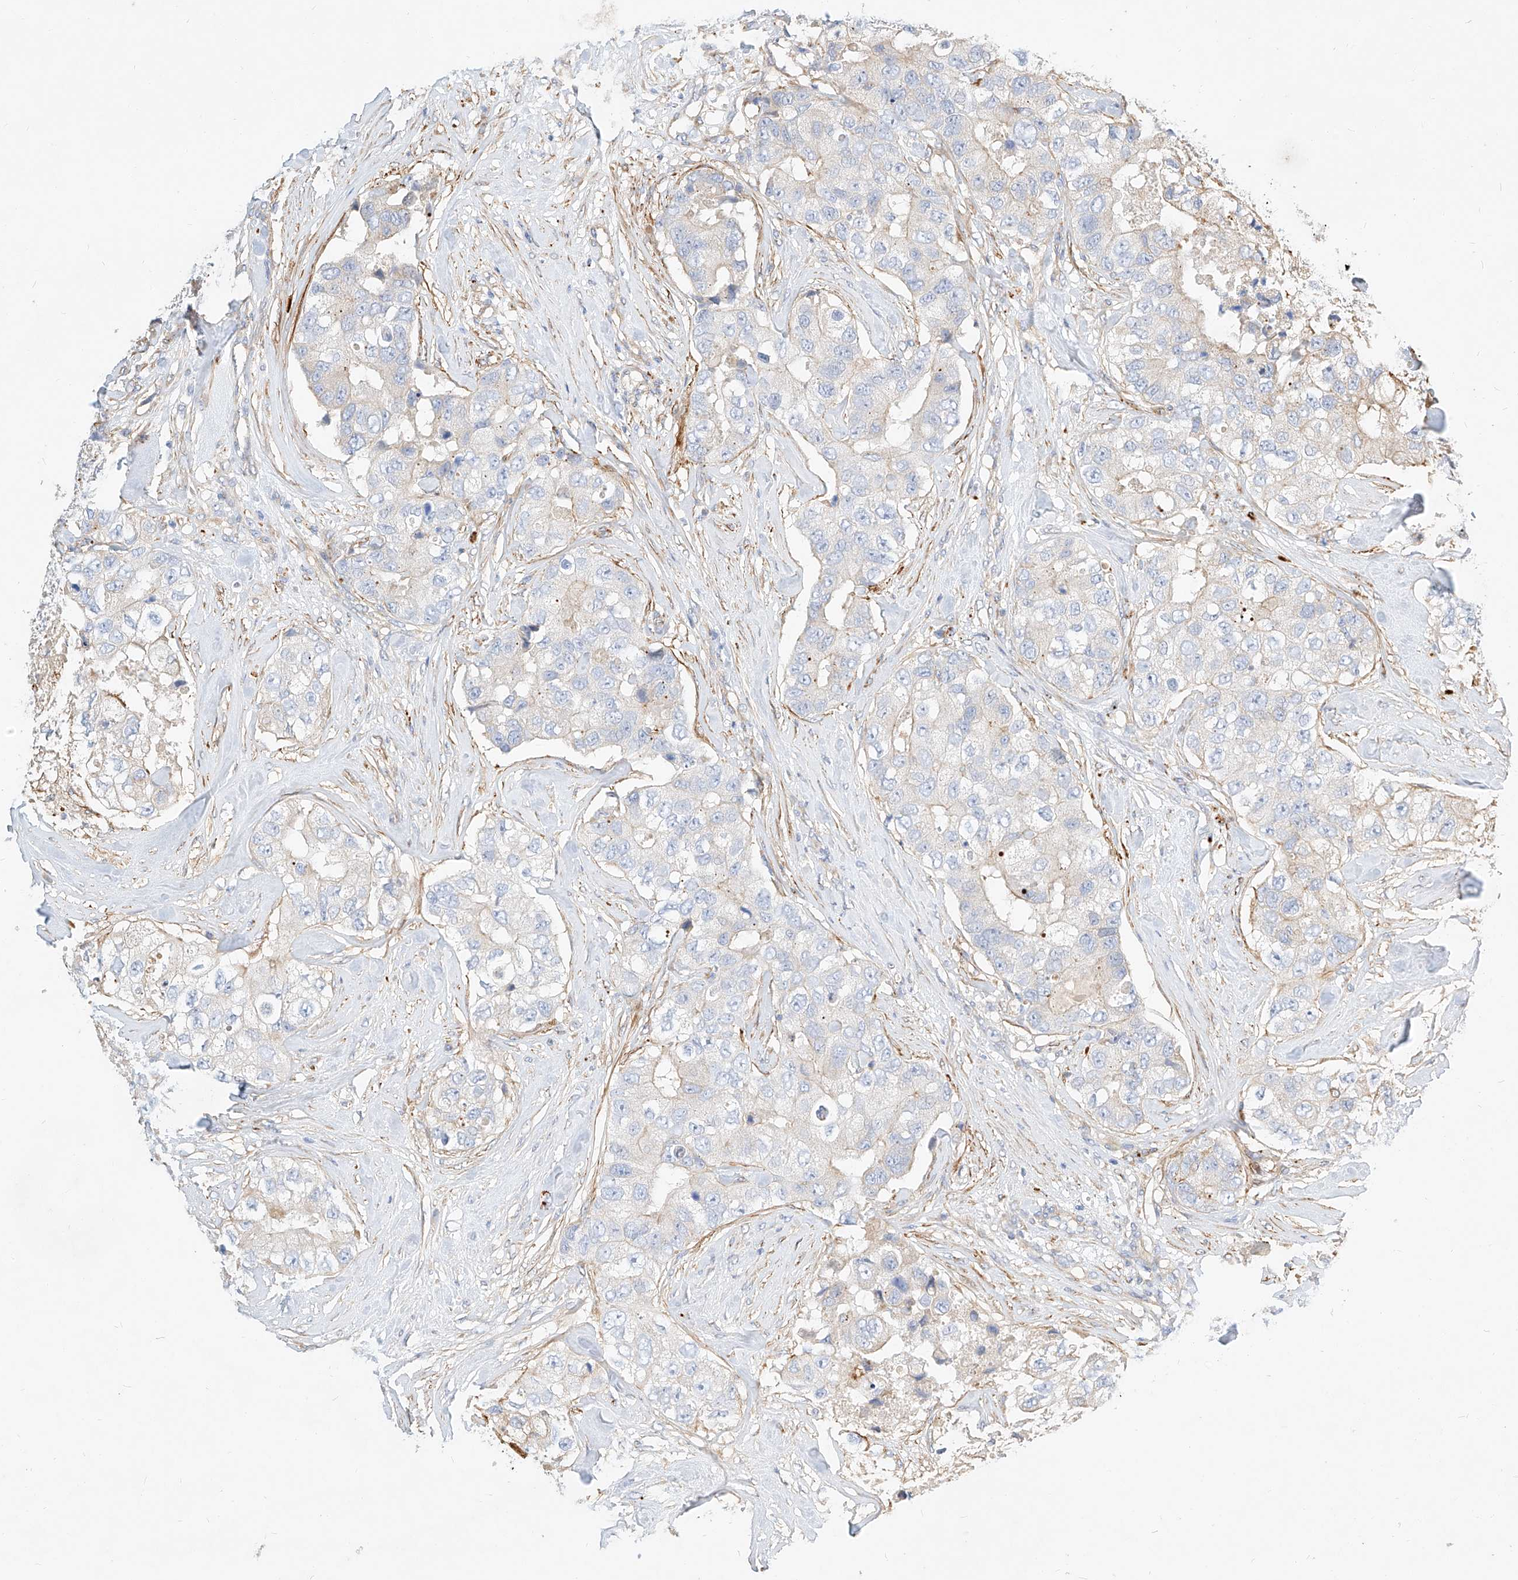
{"staining": {"intensity": "negative", "quantity": "none", "location": "none"}, "tissue": "breast cancer", "cell_type": "Tumor cells", "image_type": "cancer", "snomed": [{"axis": "morphology", "description": "Duct carcinoma"}, {"axis": "topography", "description": "Breast"}], "caption": "Breast cancer stained for a protein using immunohistochemistry (IHC) demonstrates no positivity tumor cells.", "gene": "KCNH5", "patient": {"sex": "female", "age": 62}}